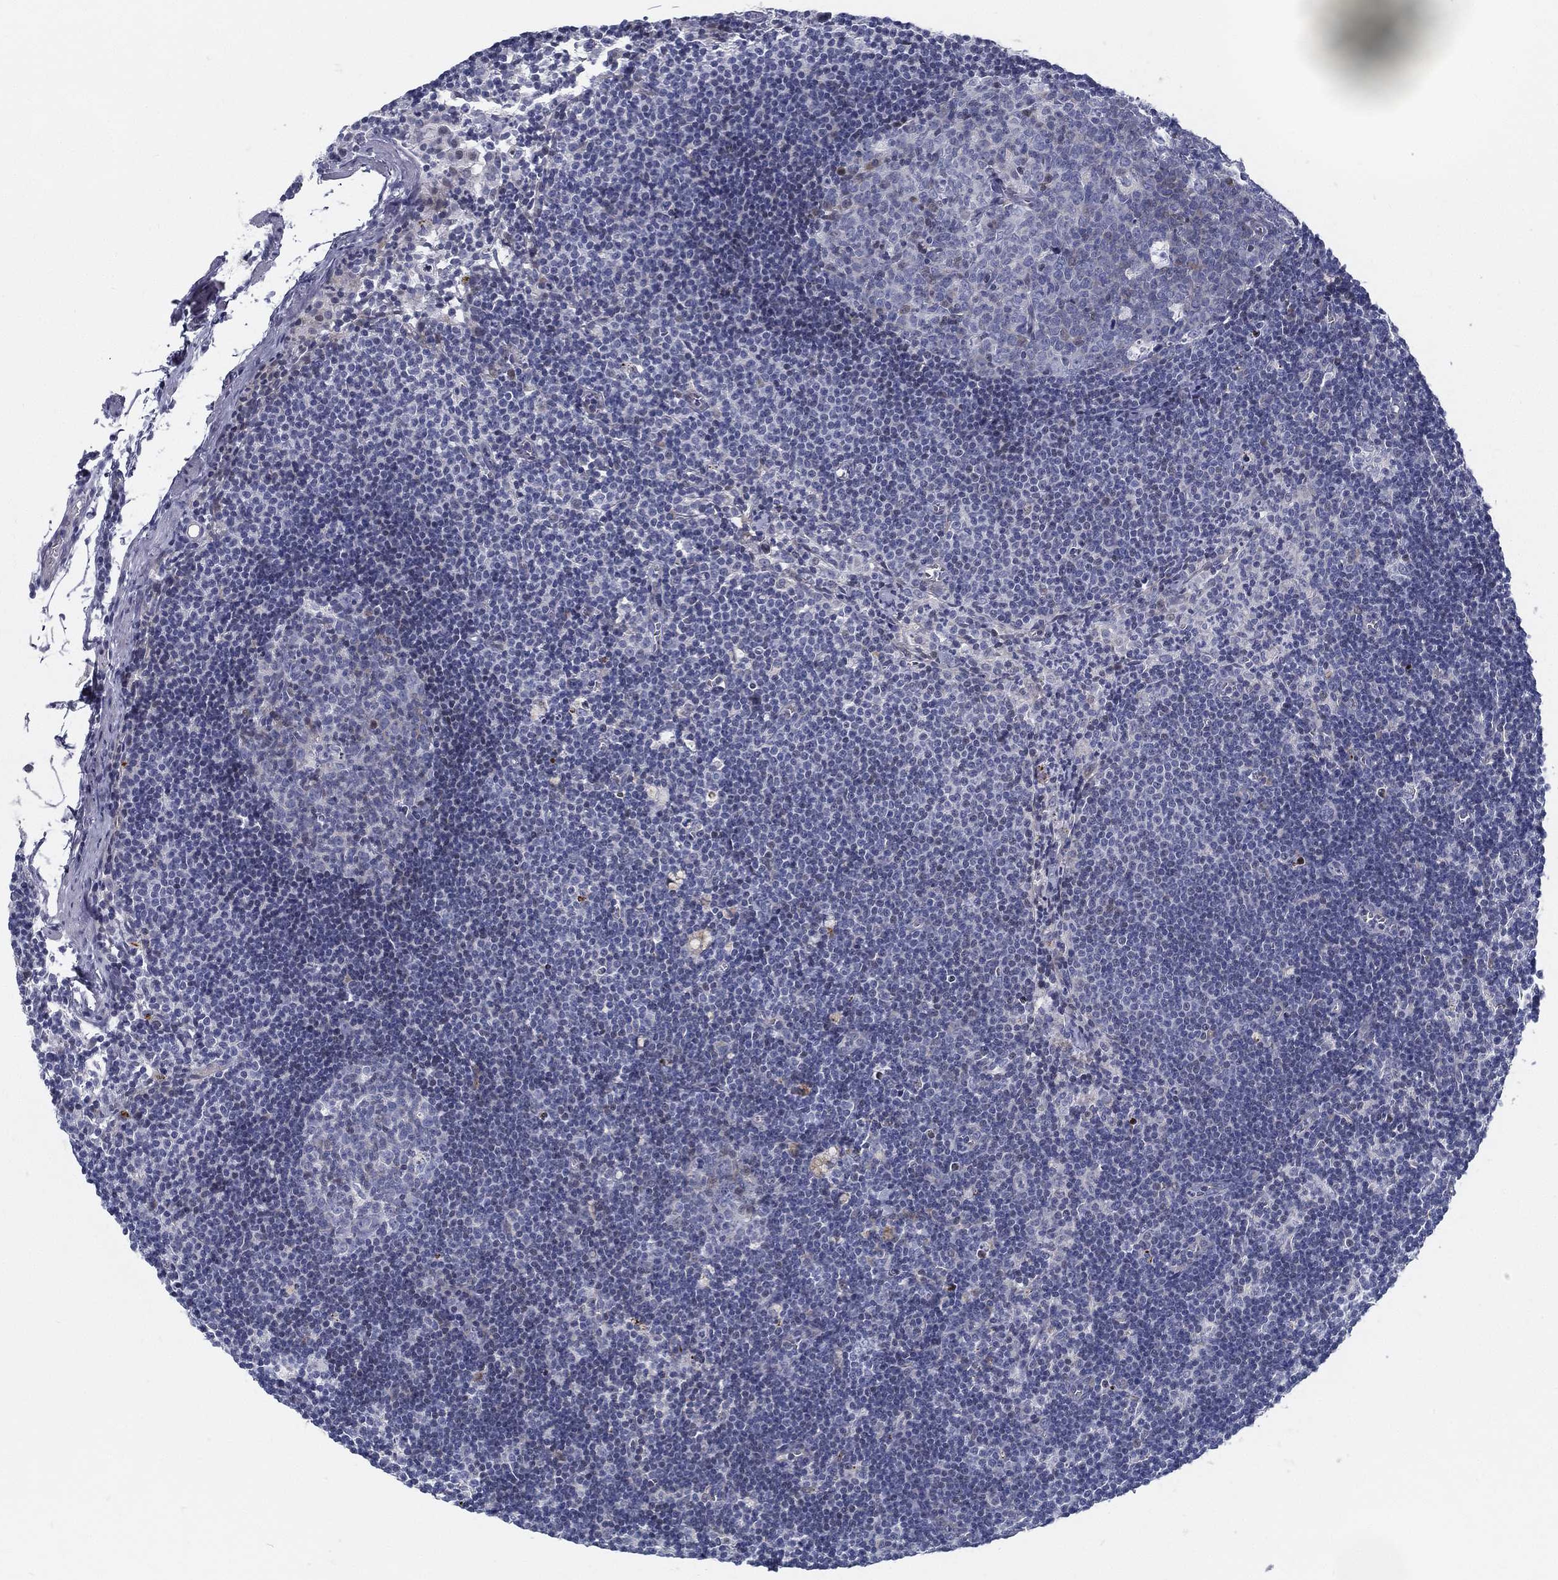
{"staining": {"intensity": "negative", "quantity": "none", "location": "none"}, "tissue": "lymph node", "cell_type": "Germinal center cells", "image_type": "normal", "snomed": [{"axis": "morphology", "description": "Normal tissue, NOS"}, {"axis": "topography", "description": "Lymph node"}], "caption": "An immunohistochemistry micrograph of normal lymph node is shown. There is no staining in germinal center cells of lymph node.", "gene": "SPPL2C", "patient": {"sex": "female", "age": 34}}